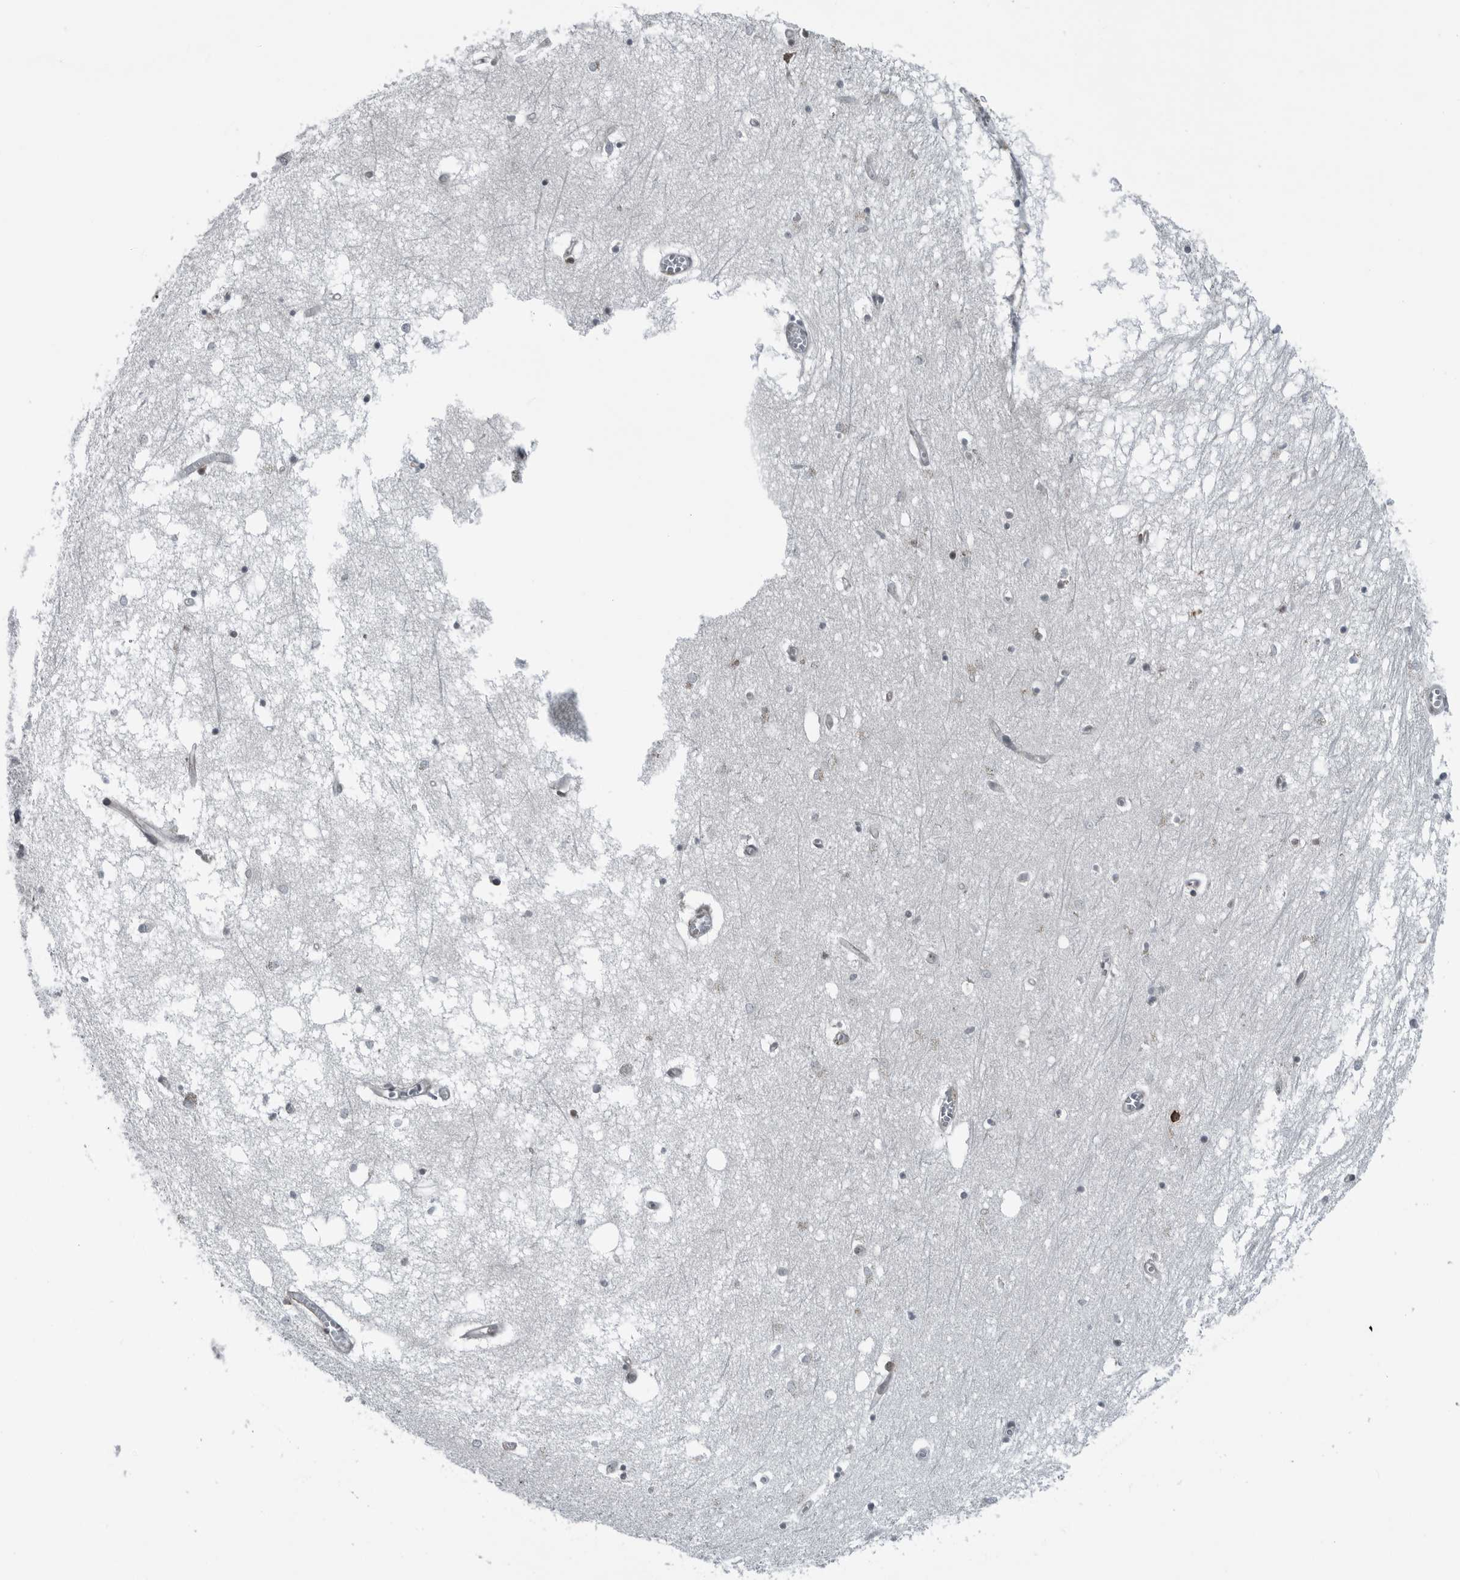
{"staining": {"intensity": "negative", "quantity": "none", "location": "none"}, "tissue": "hippocampus", "cell_type": "Glial cells", "image_type": "normal", "snomed": [{"axis": "morphology", "description": "Normal tissue, NOS"}, {"axis": "topography", "description": "Hippocampus"}], "caption": "This histopathology image is of normal hippocampus stained with IHC to label a protein in brown with the nuclei are counter-stained blue. There is no expression in glial cells. Nuclei are stained in blue.", "gene": "CEP85", "patient": {"sex": "male", "age": 70}}